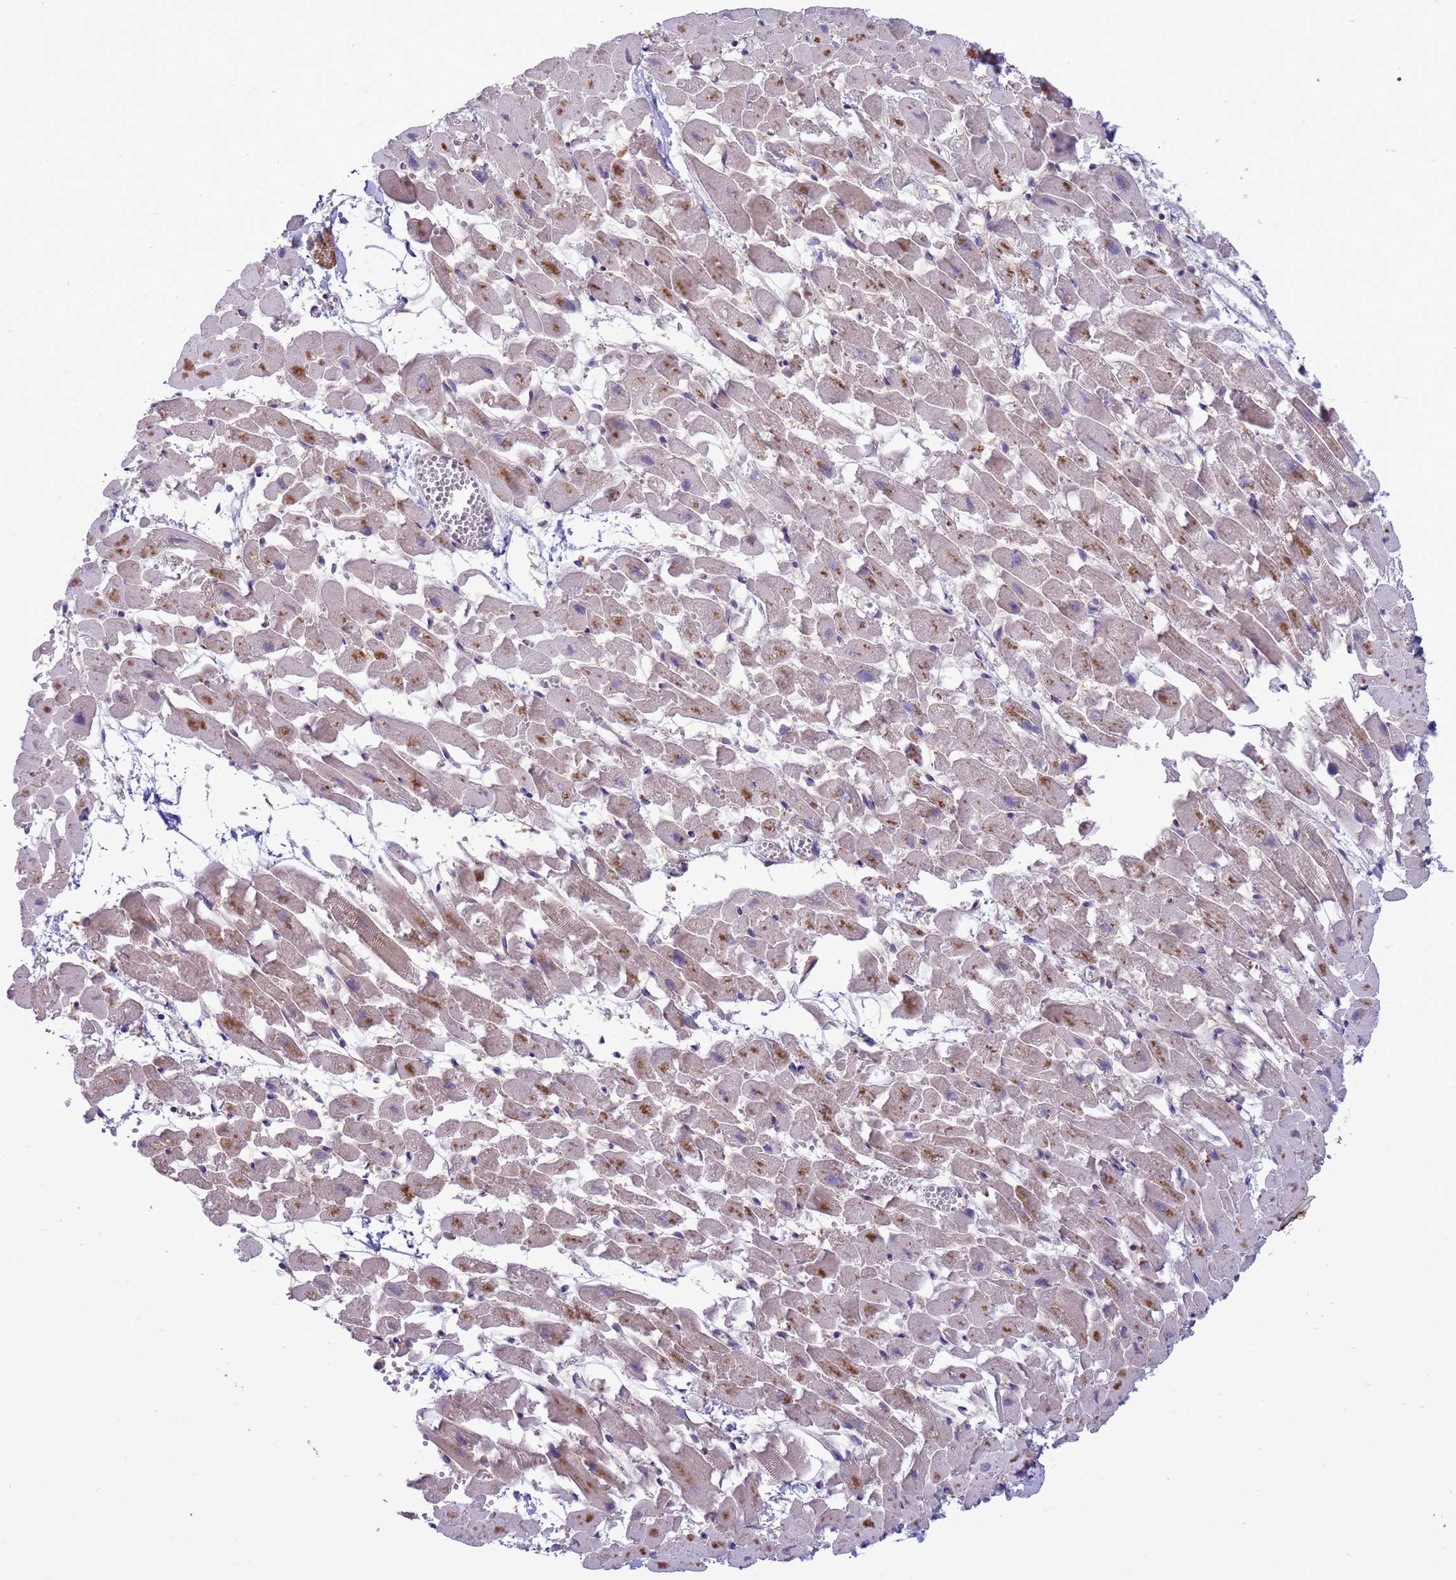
{"staining": {"intensity": "moderate", "quantity": "<25%", "location": "cytoplasmic/membranous"}, "tissue": "heart muscle", "cell_type": "Cardiomyocytes", "image_type": "normal", "snomed": [{"axis": "morphology", "description": "Normal tissue, NOS"}, {"axis": "topography", "description": "Heart"}], "caption": "An immunohistochemistry image of normal tissue is shown. Protein staining in brown highlights moderate cytoplasmic/membranous positivity in heart muscle within cardiomyocytes.", "gene": "GJA10", "patient": {"sex": "female", "age": 64}}